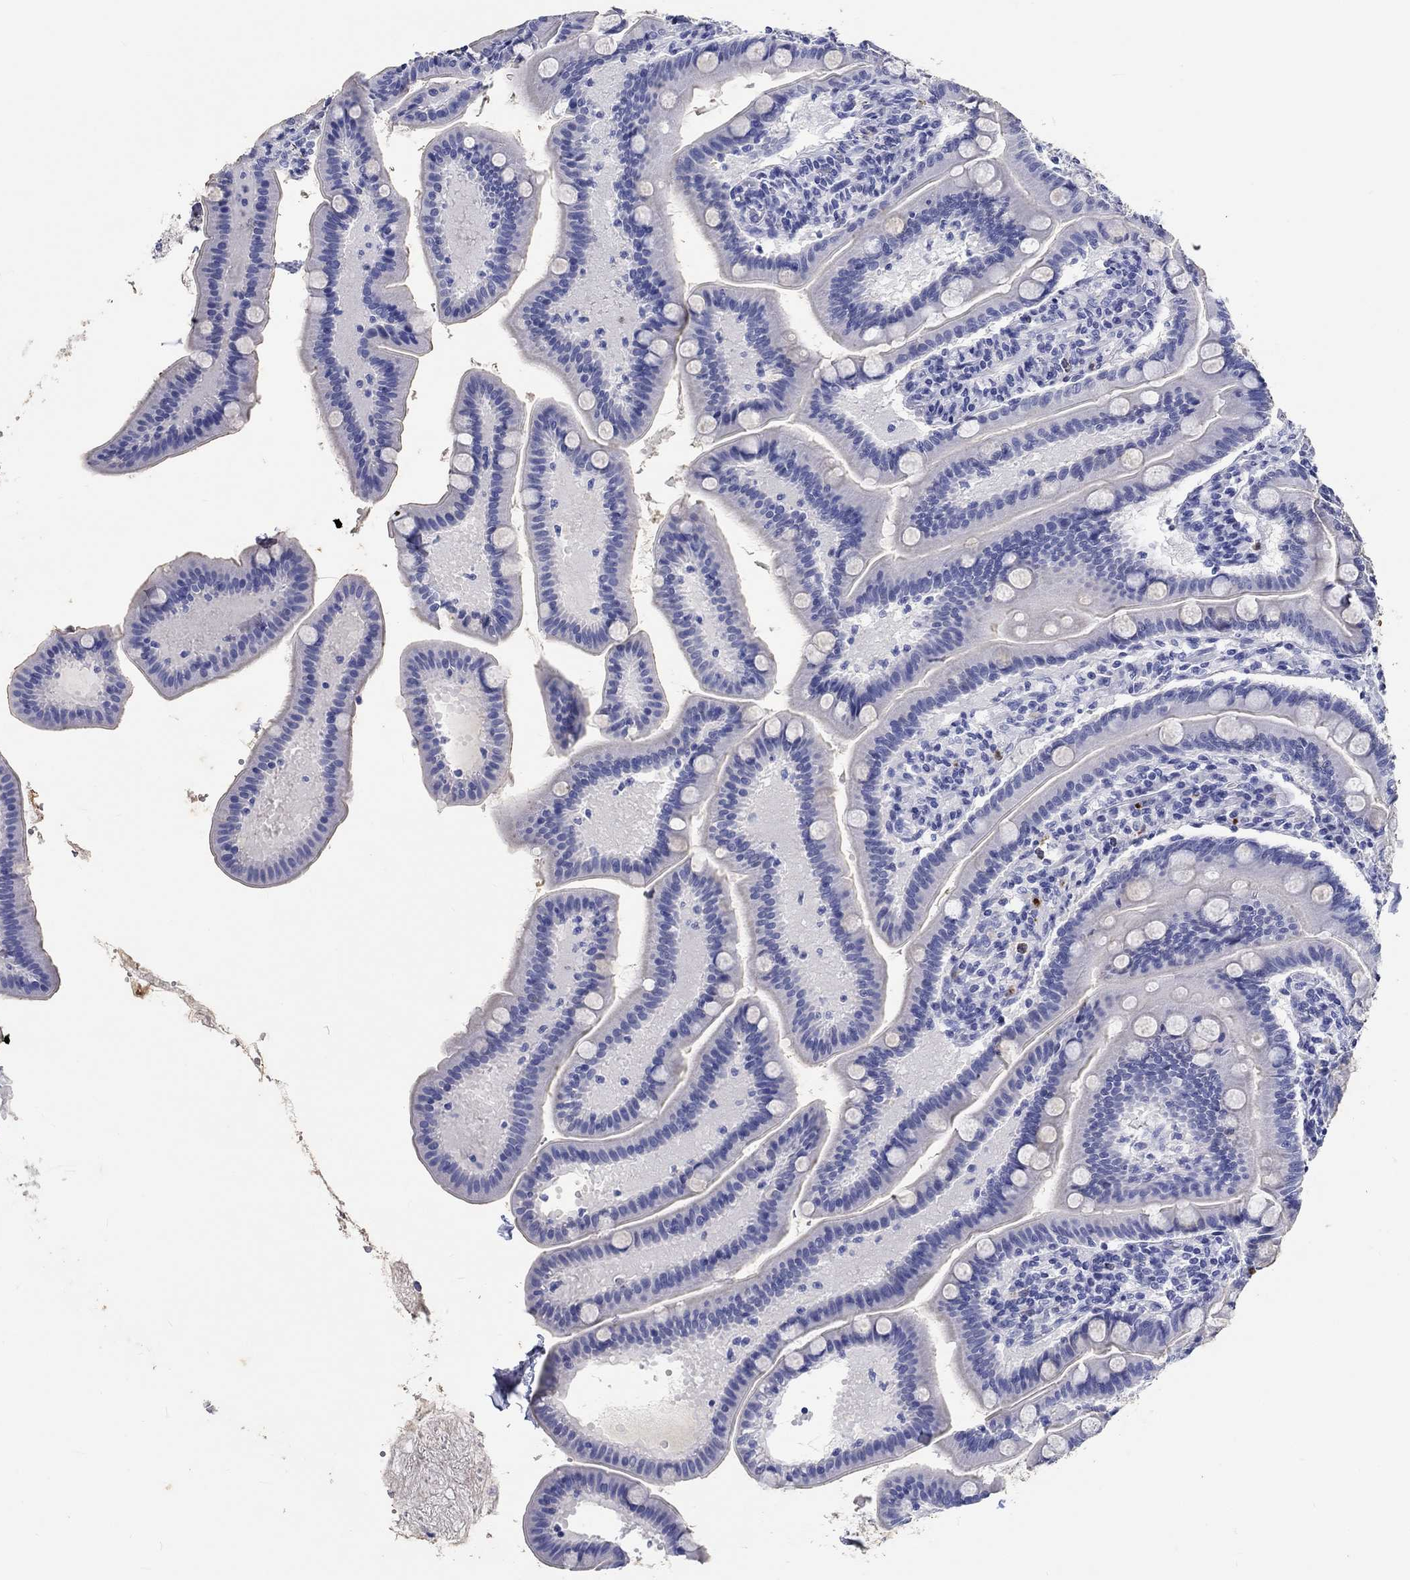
{"staining": {"intensity": "negative", "quantity": "none", "location": "none"}, "tissue": "small intestine", "cell_type": "Glandular cells", "image_type": "normal", "snomed": [{"axis": "morphology", "description": "Normal tissue, NOS"}, {"axis": "topography", "description": "Small intestine"}], "caption": "Immunohistochemistry (IHC) photomicrograph of unremarkable small intestine: human small intestine stained with DAB shows no significant protein expression in glandular cells. (Stains: DAB immunohistochemistry (IHC) with hematoxylin counter stain, Microscopy: brightfield microscopy at high magnification).", "gene": "EPX", "patient": {"sex": "male", "age": 66}}